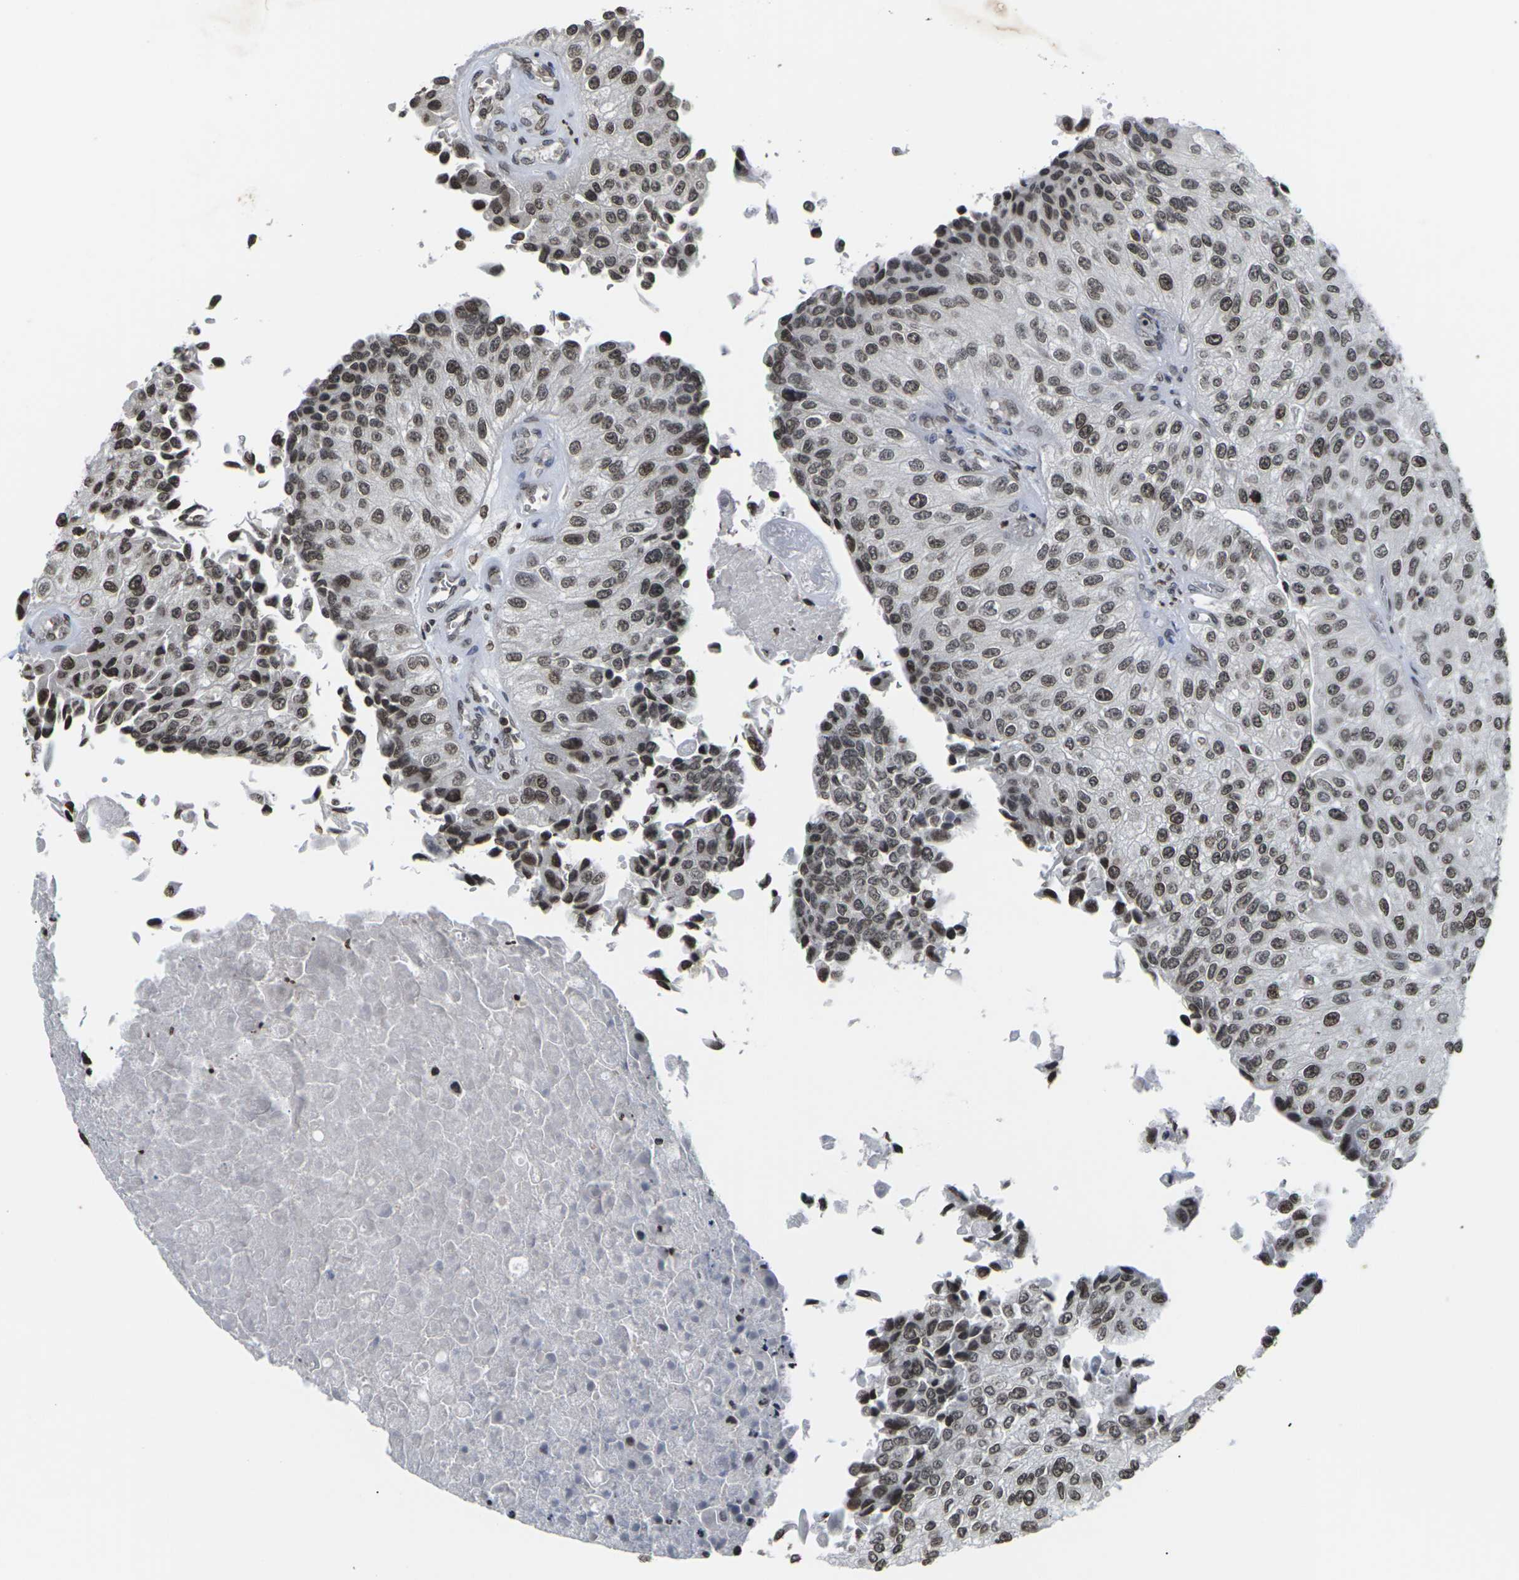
{"staining": {"intensity": "moderate", "quantity": ">75%", "location": "nuclear"}, "tissue": "urothelial cancer", "cell_type": "Tumor cells", "image_type": "cancer", "snomed": [{"axis": "morphology", "description": "Urothelial carcinoma, High grade"}, {"axis": "topography", "description": "Kidney"}, {"axis": "topography", "description": "Urinary bladder"}], "caption": "Immunohistochemical staining of human urothelial cancer shows medium levels of moderate nuclear staining in approximately >75% of tumor cells. (Brightfield microscopy of DAB IHC at high magnification).", "gene": "ETV5", "patient": {"sex": "male", "age": 77}}